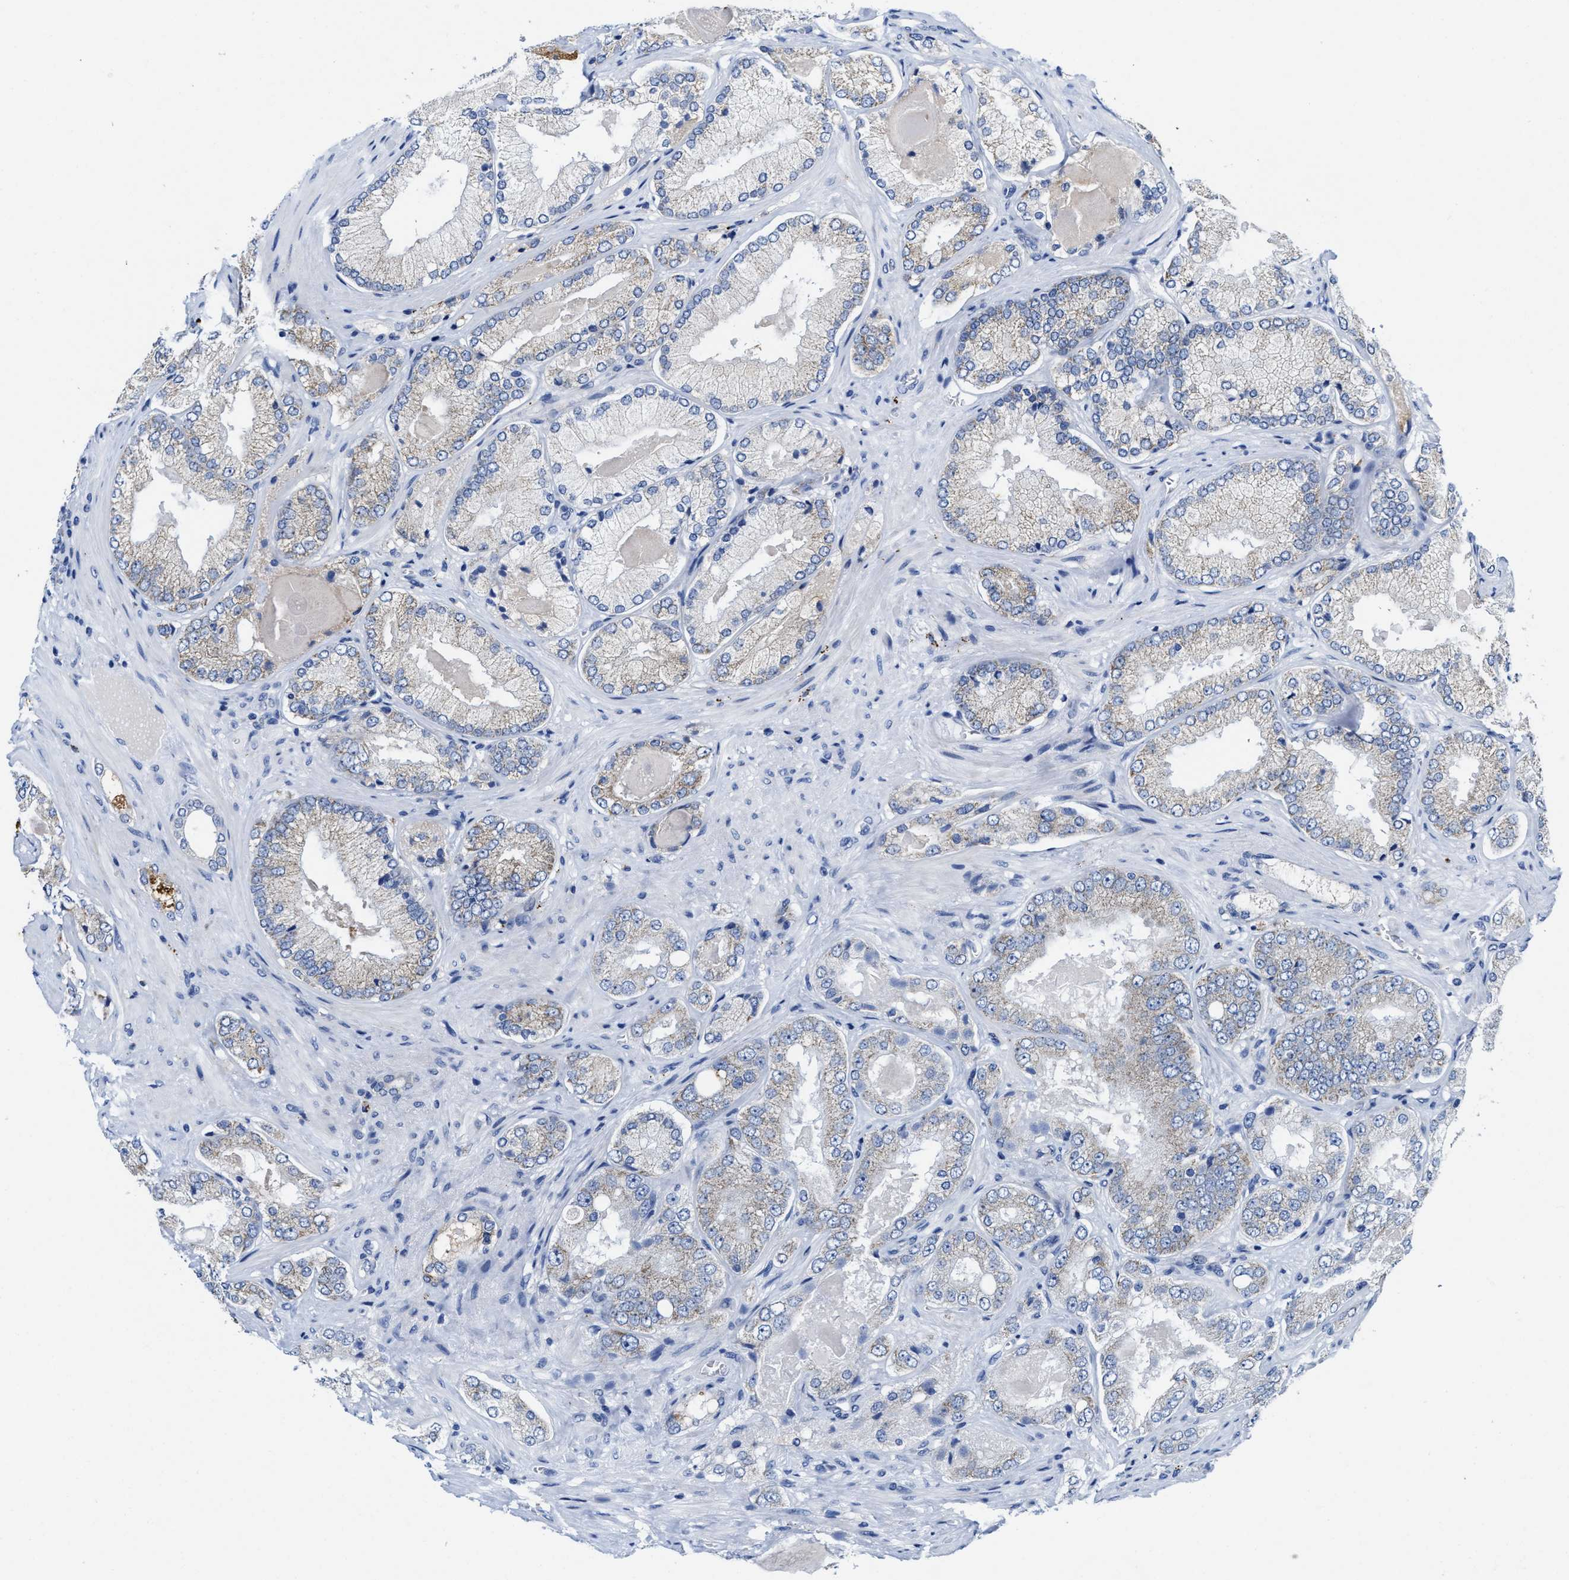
{"staining": {"intensity": "weak", "quantity": "25%-75%", "location": "cytoplasmic/membranous"}, "tissue": "prostate cancer", "cell_type": "Tumor cells", "image_type": "cancer", "snomed": [{"axis": "morphology", "description": "Adenocarcinoma, Low grade"}, {"axis": "topography", "description": "Prostate"}], "caption": "This is an image of immunohistochemistry staining of prostate low-grade adenocarcinoma, which shows weak expression in the cytoplasmic/membranous of tumor cells.", "gene": "TBRG4", "patient": {"sex": "male", "age": 65}}